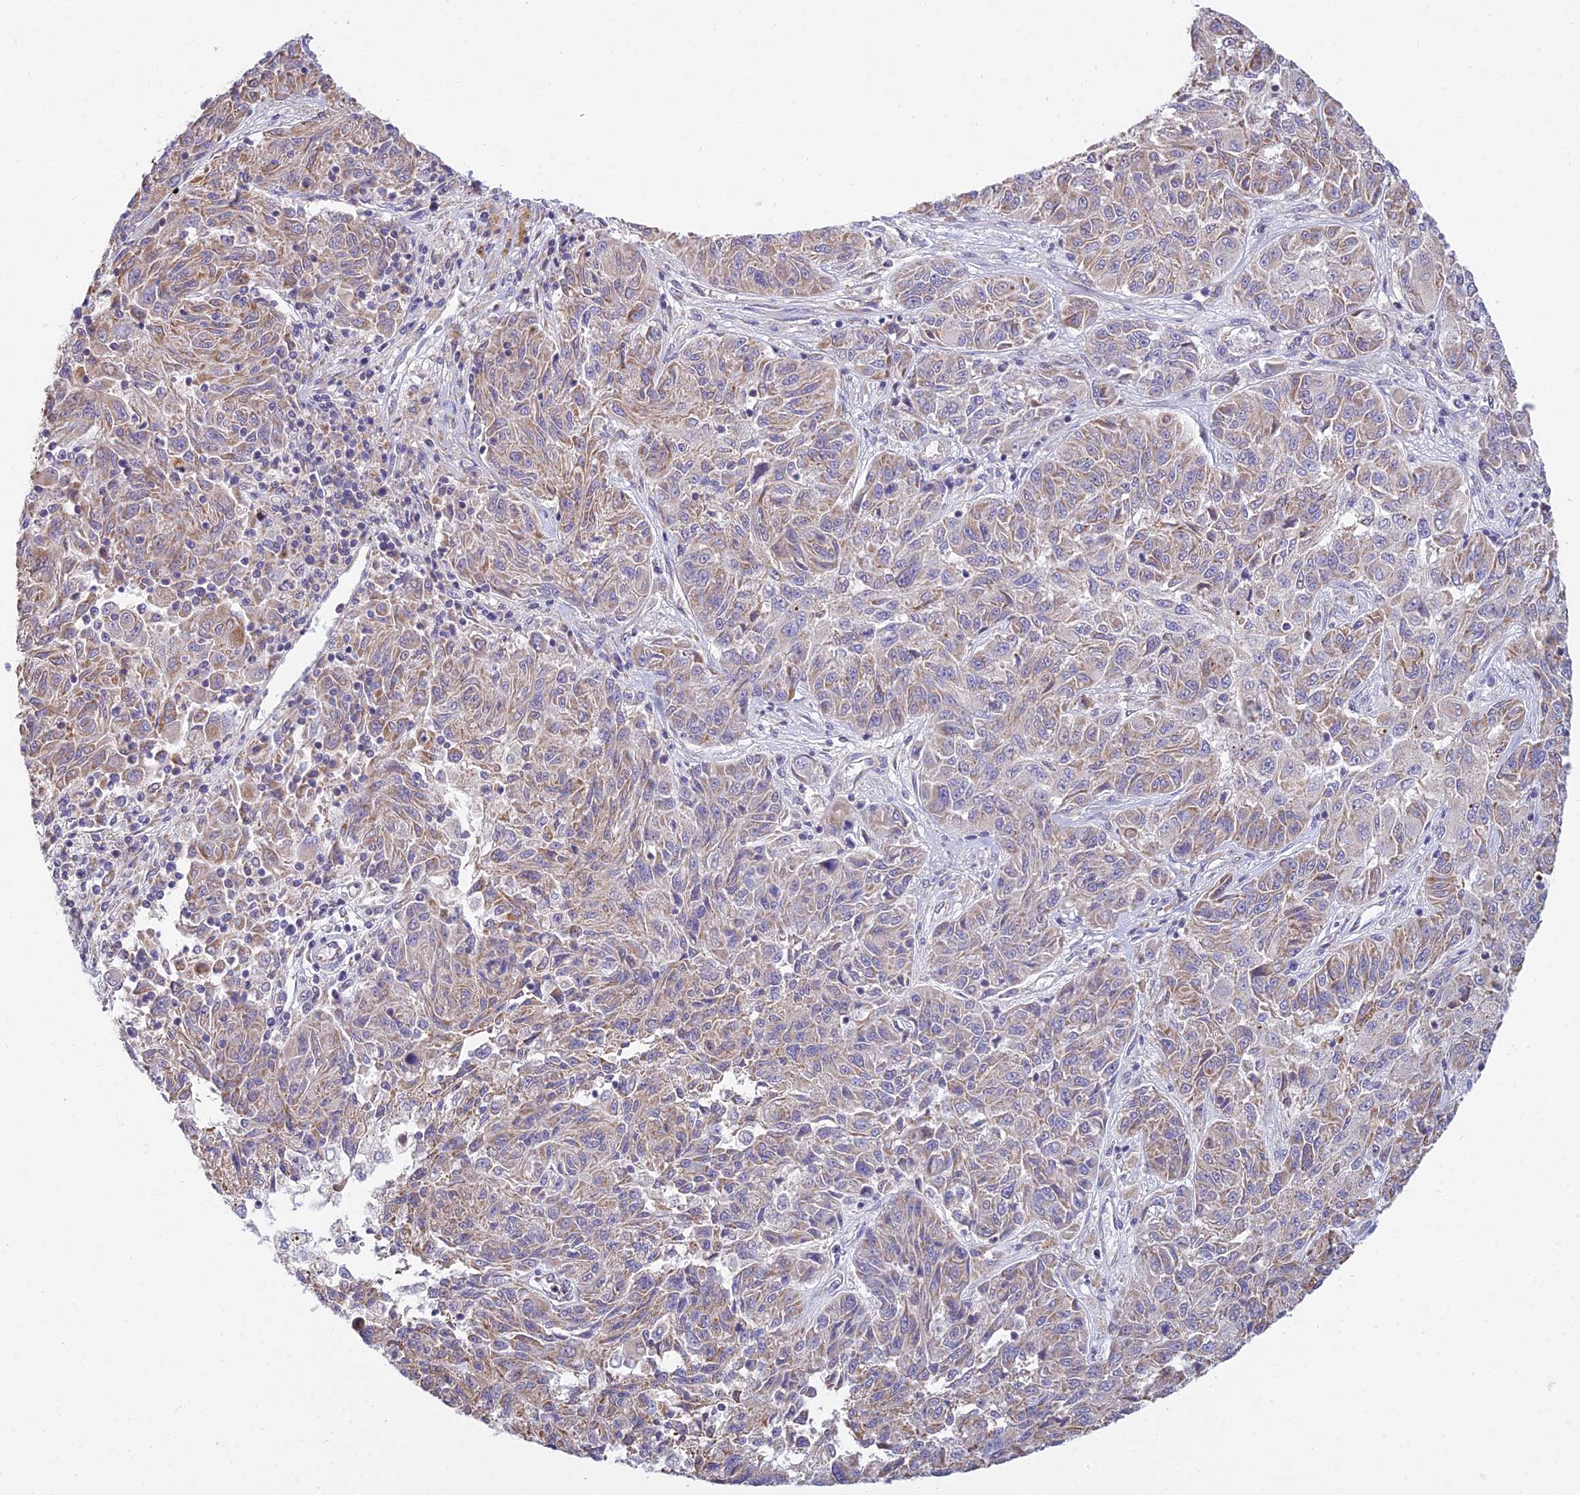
{"staining": {"intensity": "weak", "quantity": ">75%", "location": "cytoplasmic/membranous"}, "tissue": "melanoma", "cell_type": "Tumor cells", "image_type": "cancer", "snomed": [{"axis": "morphology", "description": "Malignant melanoma, NOS"}, {"axis": "topography", "description": "Skin"}], "caption": "The immunohistochemical stain highlights weak cytoplasmic/membranous expression in tumor cells of malignant melanoma tissue.", "gene": "CFAP206", "patient": {"sex": "male", "age": 53}}